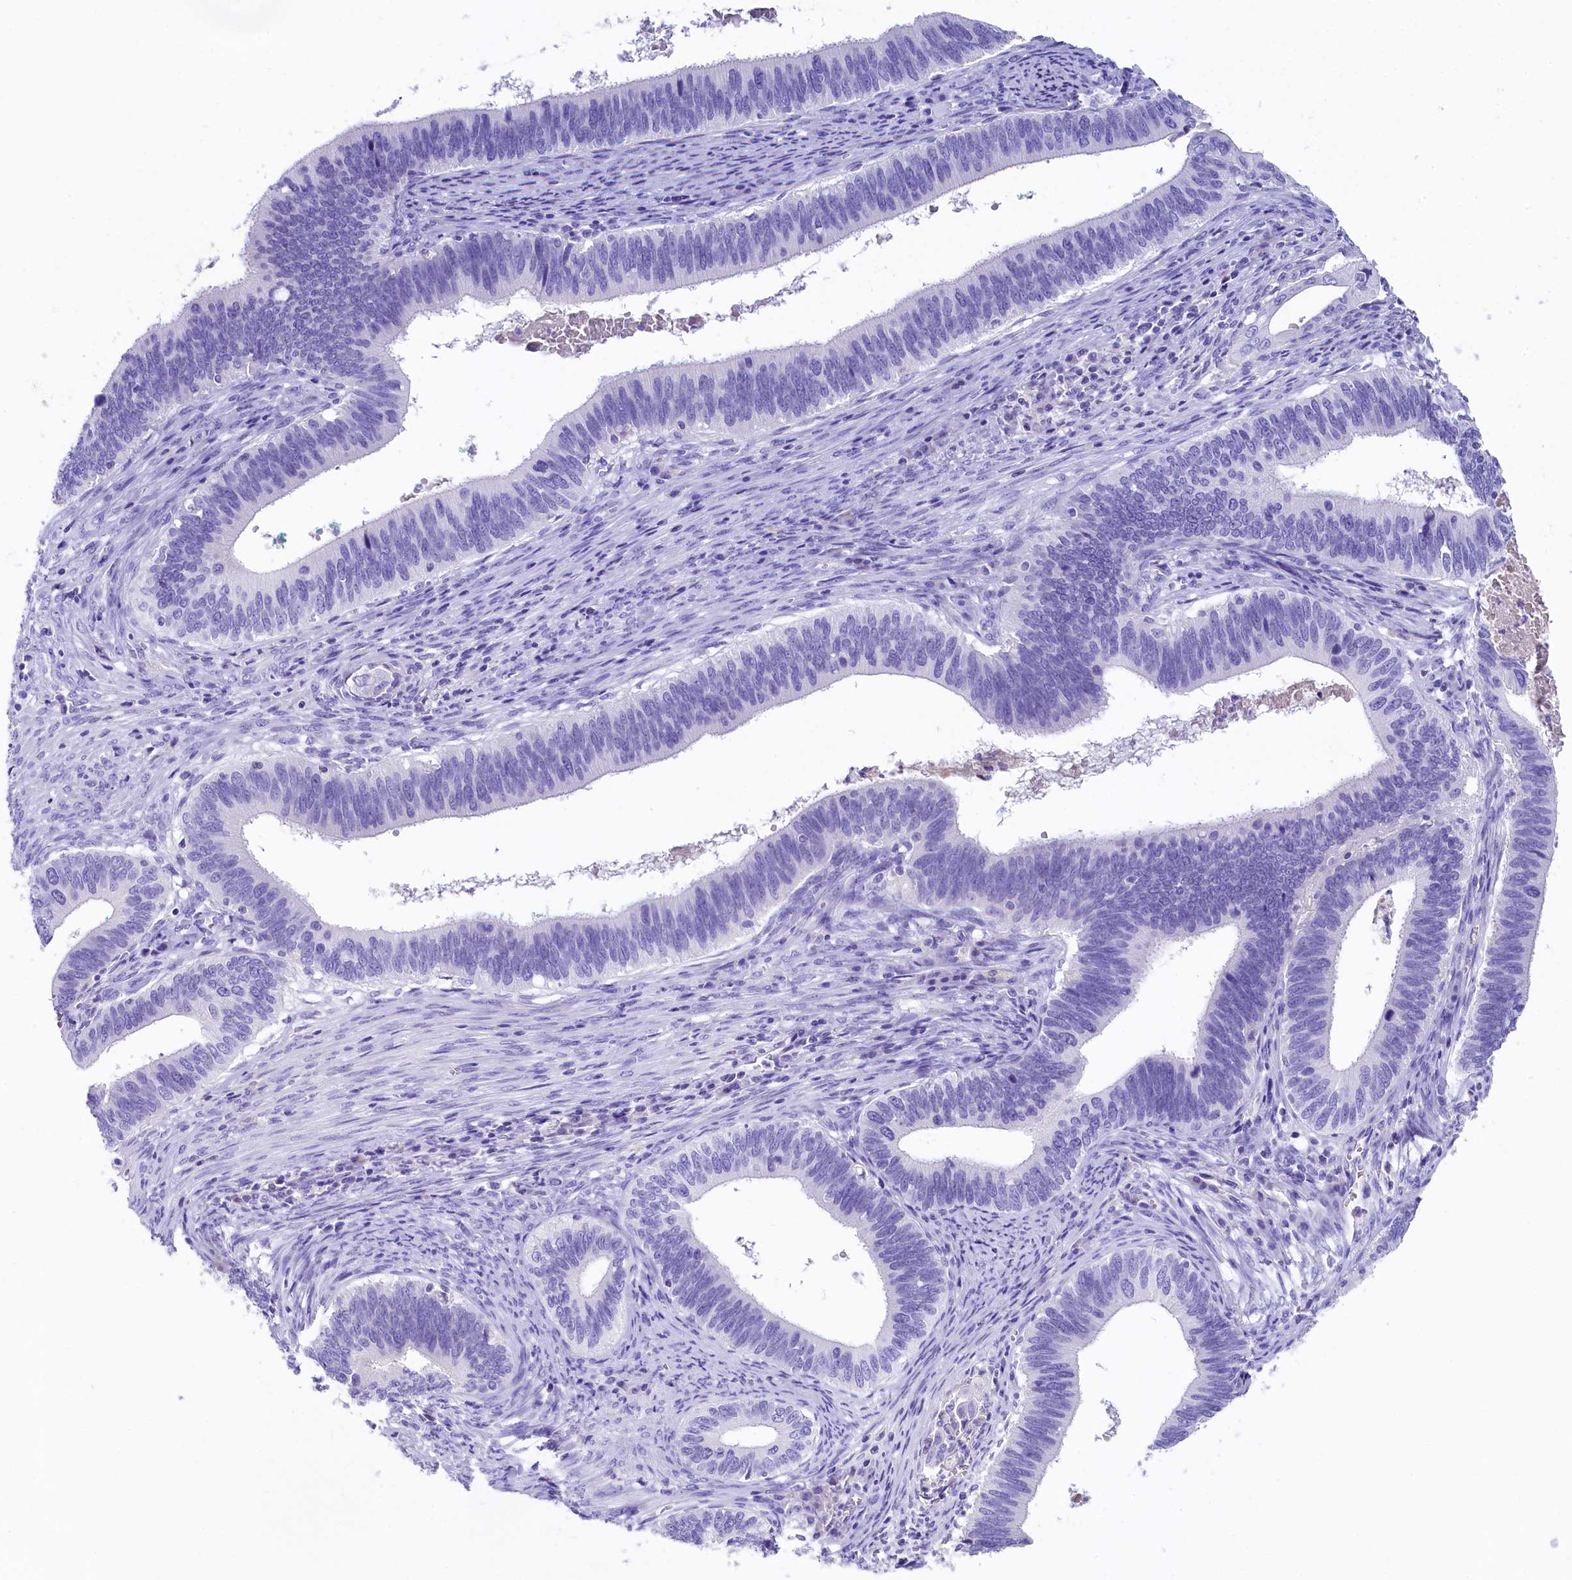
{"staining": {"intensity": "negative", "quantity": "none", "location": "none"}, "tissue": "cervical cancer", "cell_type": "Tumor cells", "image_type": "cancer", "snomed": [{"axis": "morphology", "description": "Adenocarcinoma, NOS"}, {"axis": "topography", "description": "Cervix"}], "caption": "Cervical cancer was stained to show a protein in brown. There is no significant expression in tumor cells. (DAB IHC visualized using brightfield microscopy, high magnification).", "gene": "SKIDA1", "patient": {"sex": "female", "age": 42}}